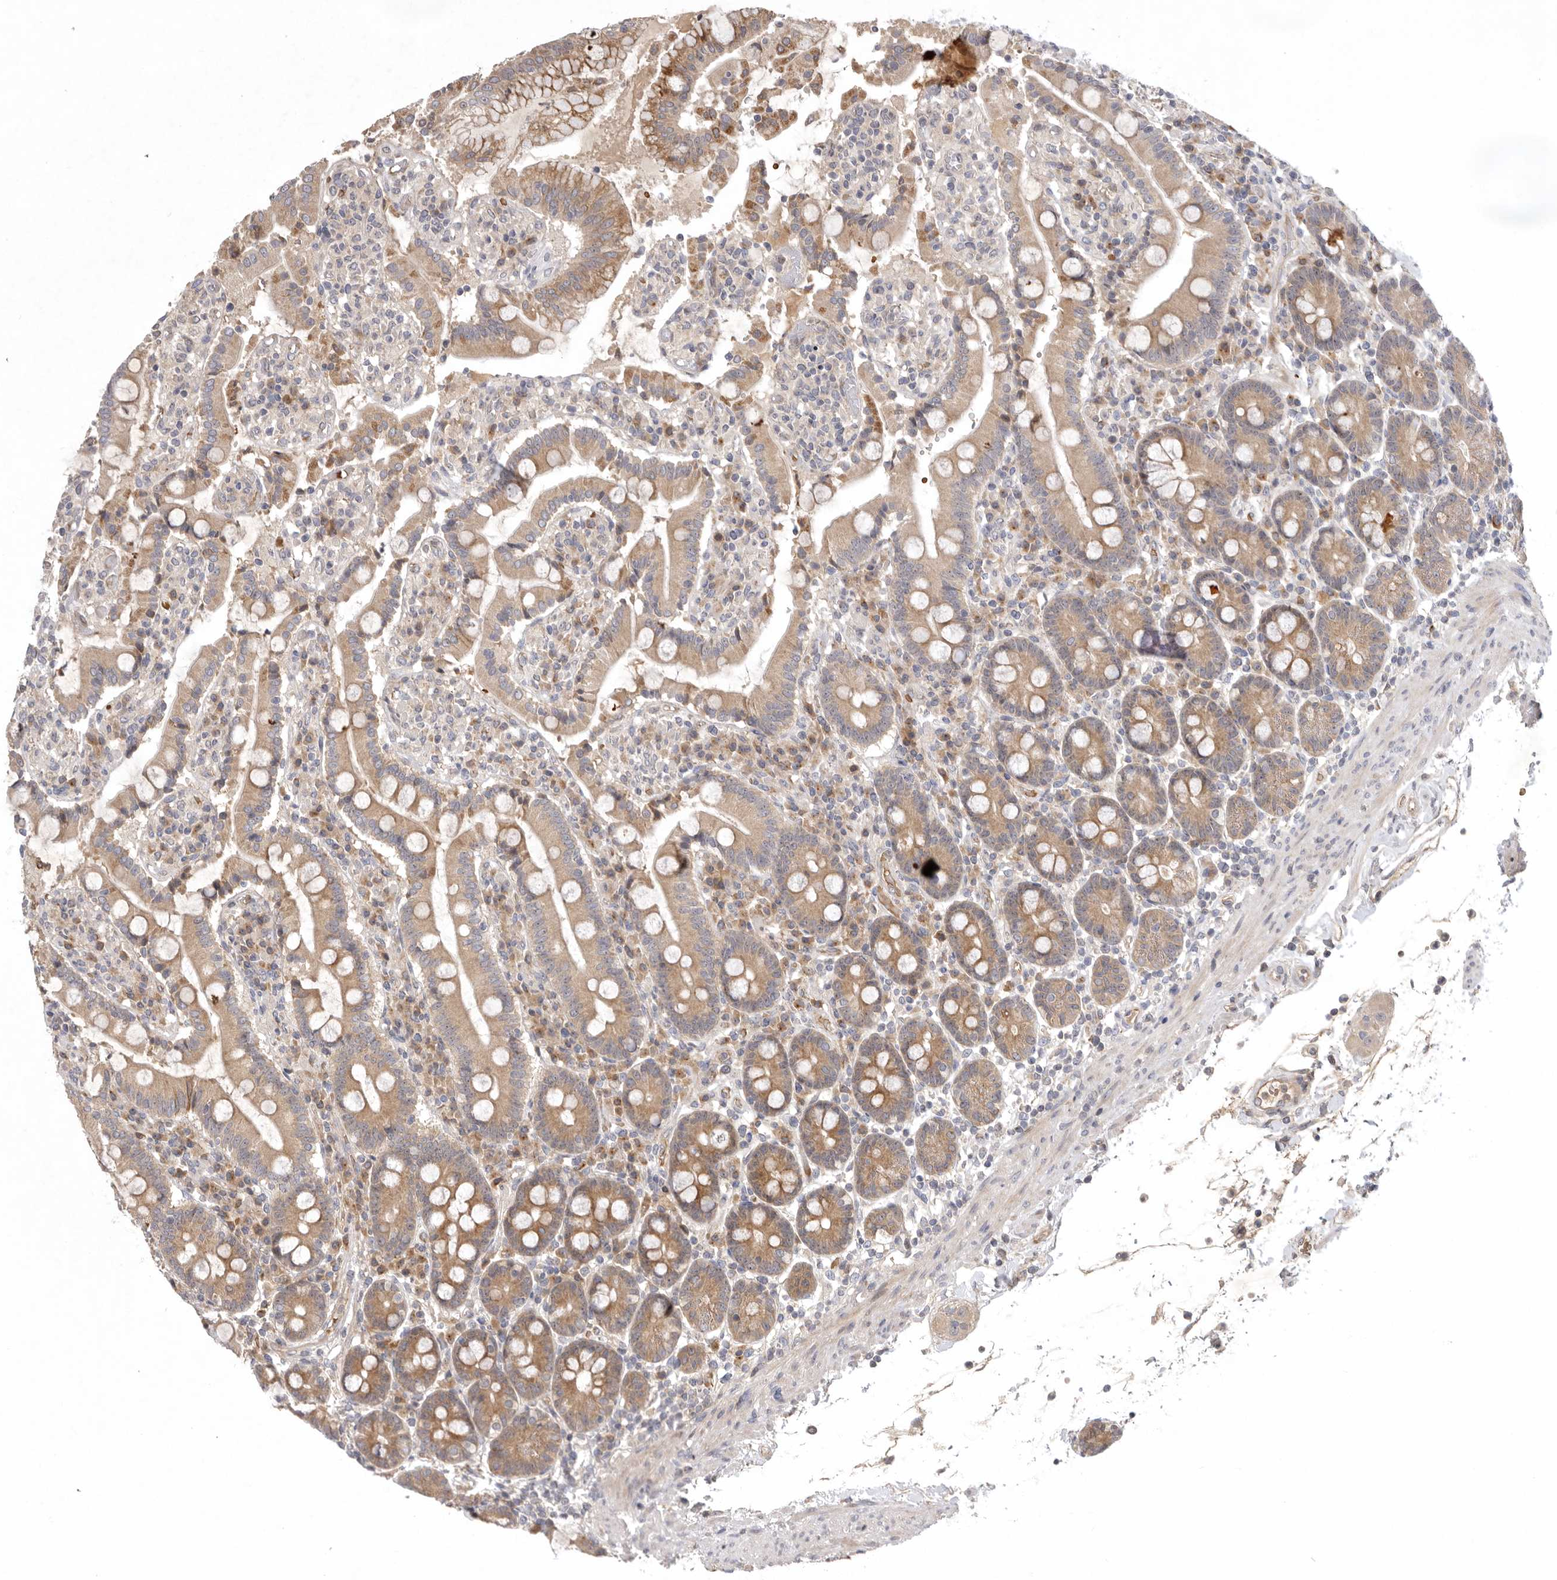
{"staining": {"intensity": "strong", "quantity": "25%-75%", "location": "cytoplasmic/membranous"}, "tissue": "duodenum", "cell_type": "Glandular cells", "image_type": "normal", "snomed": [{"axis": "morphology", "description": "Normal tissue, NOS"}, {"axis": "topography", "description": "Small intestine, NOS"}], "caption": "The histopathology image exhibits immunohistochemical staining of unremarkable duodenum. There is strong cytoplasmic/membranous positivity is identified in about 25%-75% of glandular cells. The staining is performed using DAB (3,3'-diaminobenzidine) brown chromogen to label protein expression. The nuclei are counter-stained blue using hematoxylin.", "gene": "KIF2B", "patient": {"sex": "female", "age": 71}}